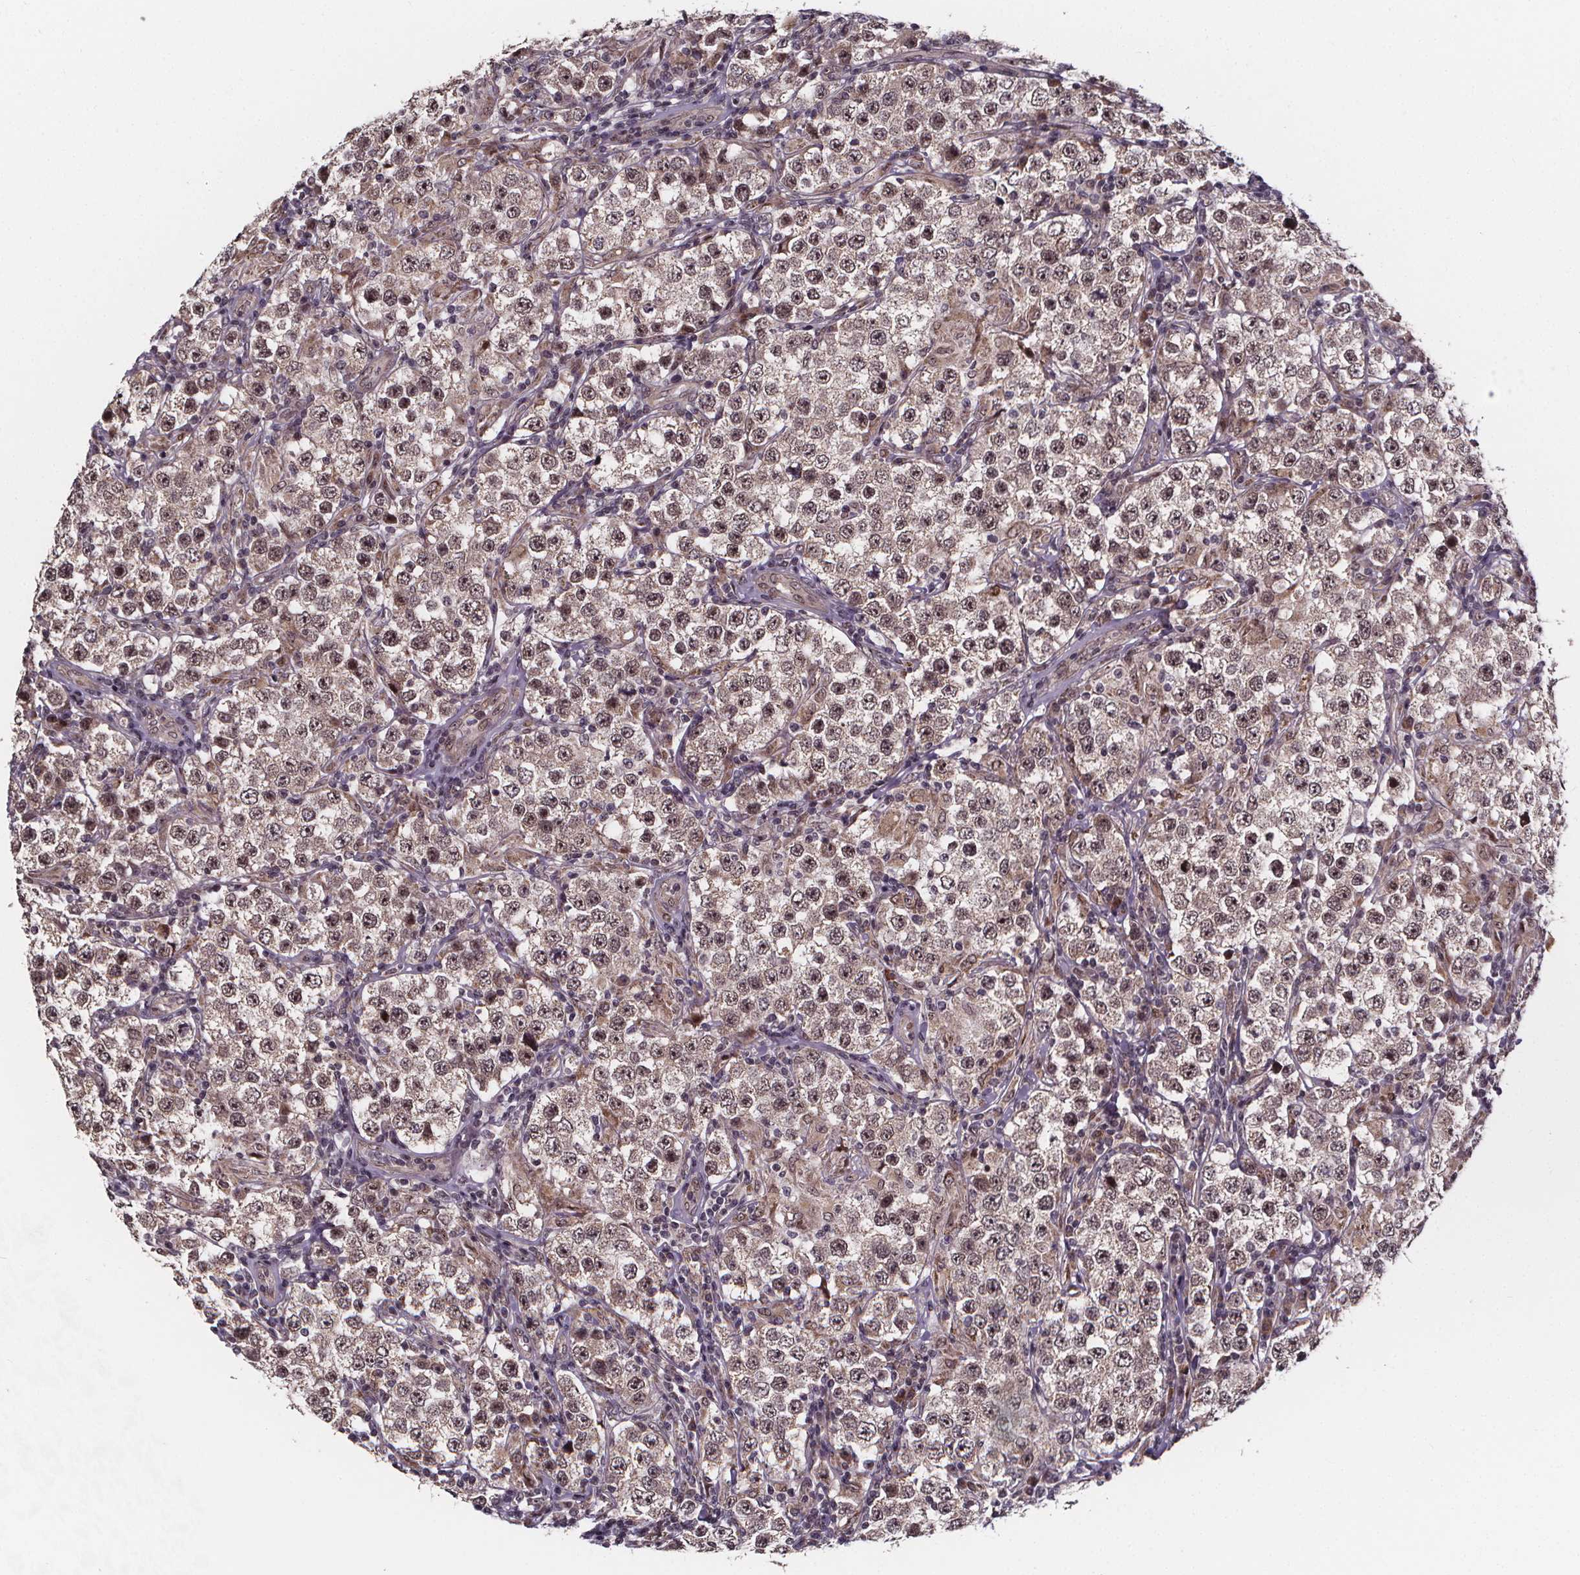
{"staining": {"intensity": "weak", "quantity": ">75%", "location": "cytoplasmic/membranous,nuclear"}, "tissue": "testis cancer", "cell_type": "Tumor cells", "image_type": "cancer", "snomed": [{"axis": "morphology", "description": "Seminoma, NOS"}, {"axis": "morphology", "description": "Carcinoma, Embryonal, NOS"}, {"axis": "topography", "description": "Testis"}], "caption": "A brown stain shows weak cytoplasmic/membranous and nuclear expression of a protein in human embryonal carcinoma (testis) tumor cells.", "gene": "DDIT3", "patient": {"sex": "male", "age": 41}}